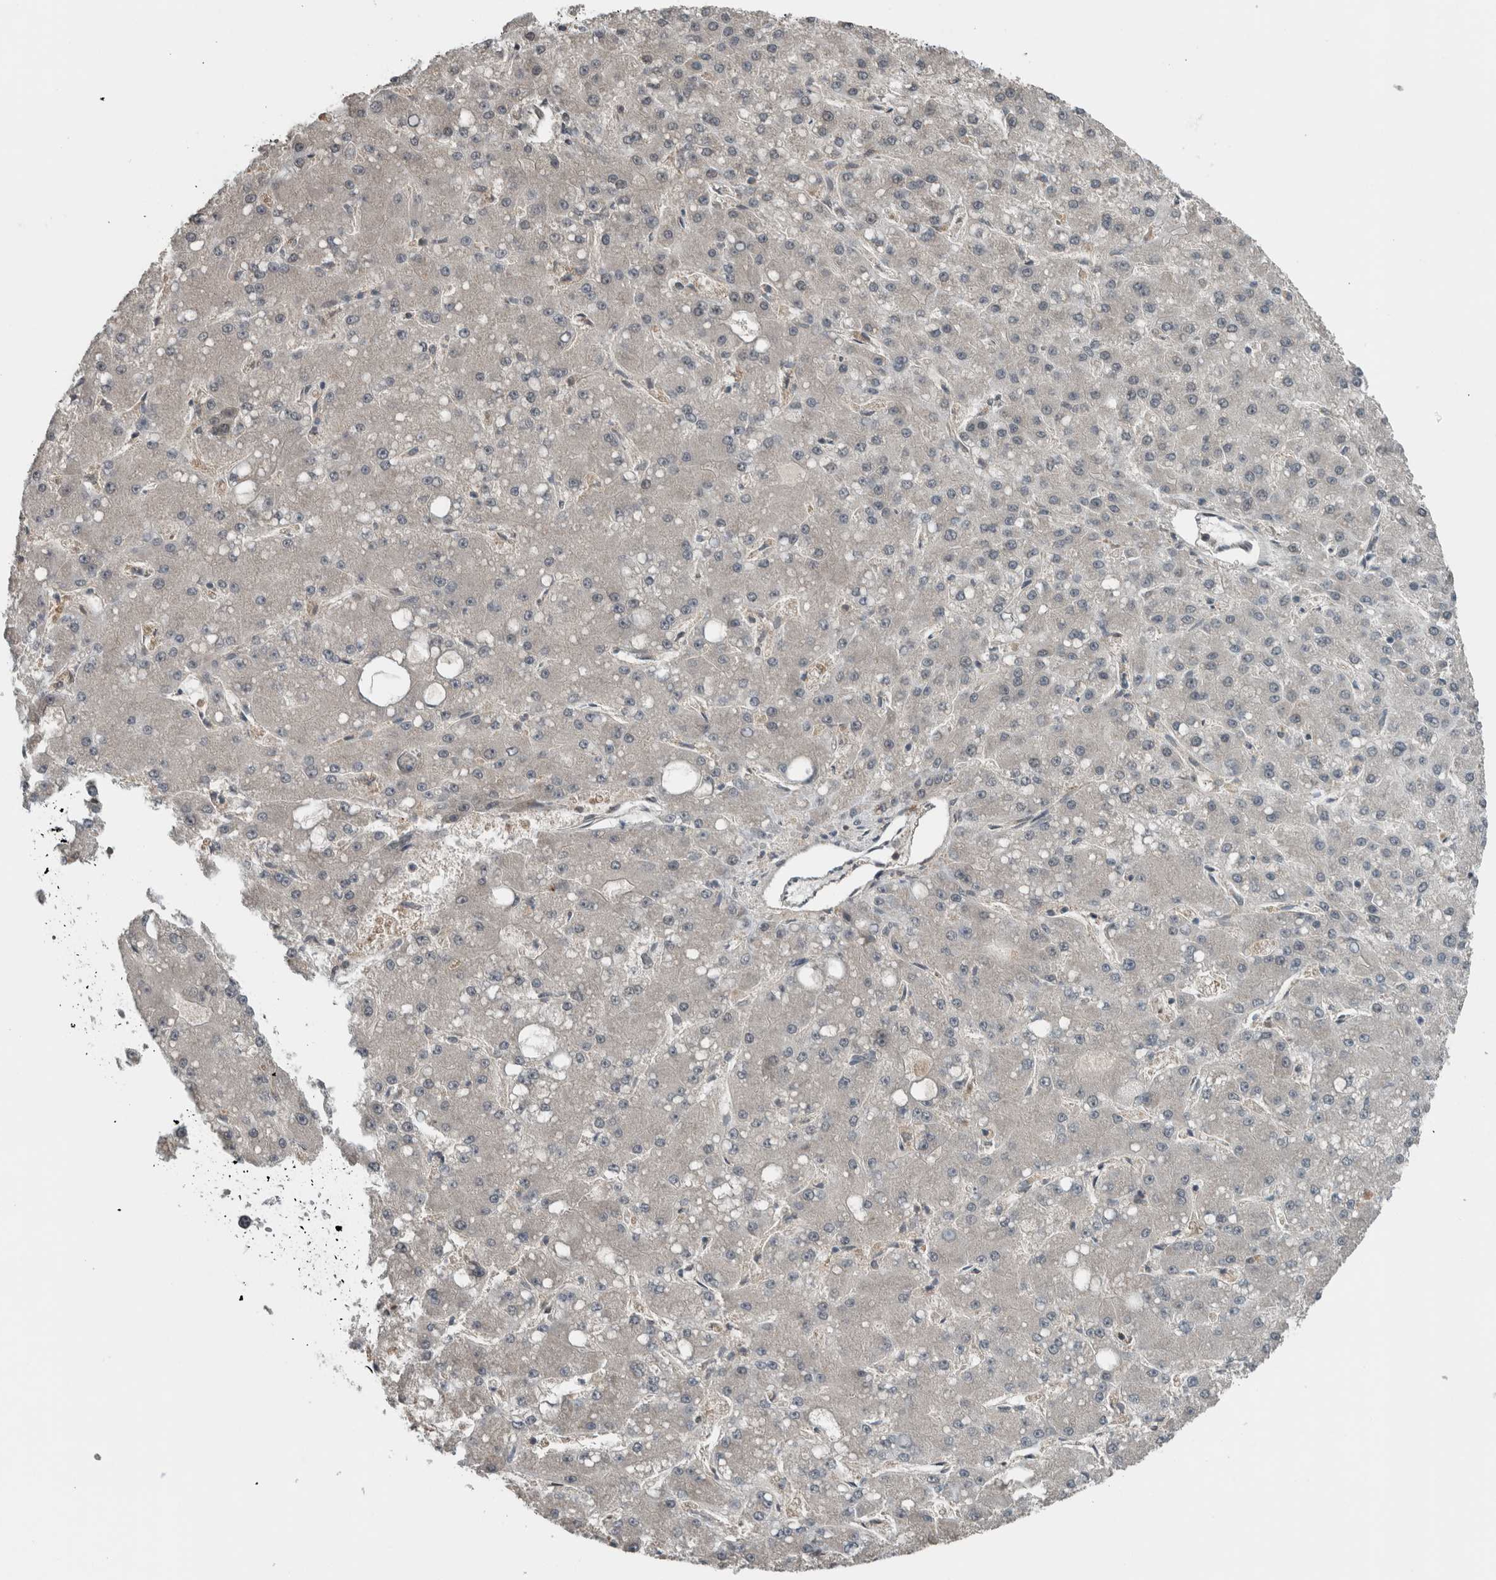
{"staining": {"intensity": "negative", "quantity": "none", "location": "none"}, "tissue": "liver cancer", "cell_type": "Tumor cells", "image_type": "cancer", "snomed": [{"axis": "morphology", "description": "Carcinoma, Hepatocellular, NOS"}, {"axis": "topography", "description": "Liver"}], "caption": "There is no significant positivity in tumor cells of hepatocellular carcinoma (liver).", "gene": "SPAG7", "patient": {"sex": "male", "age": 67}}